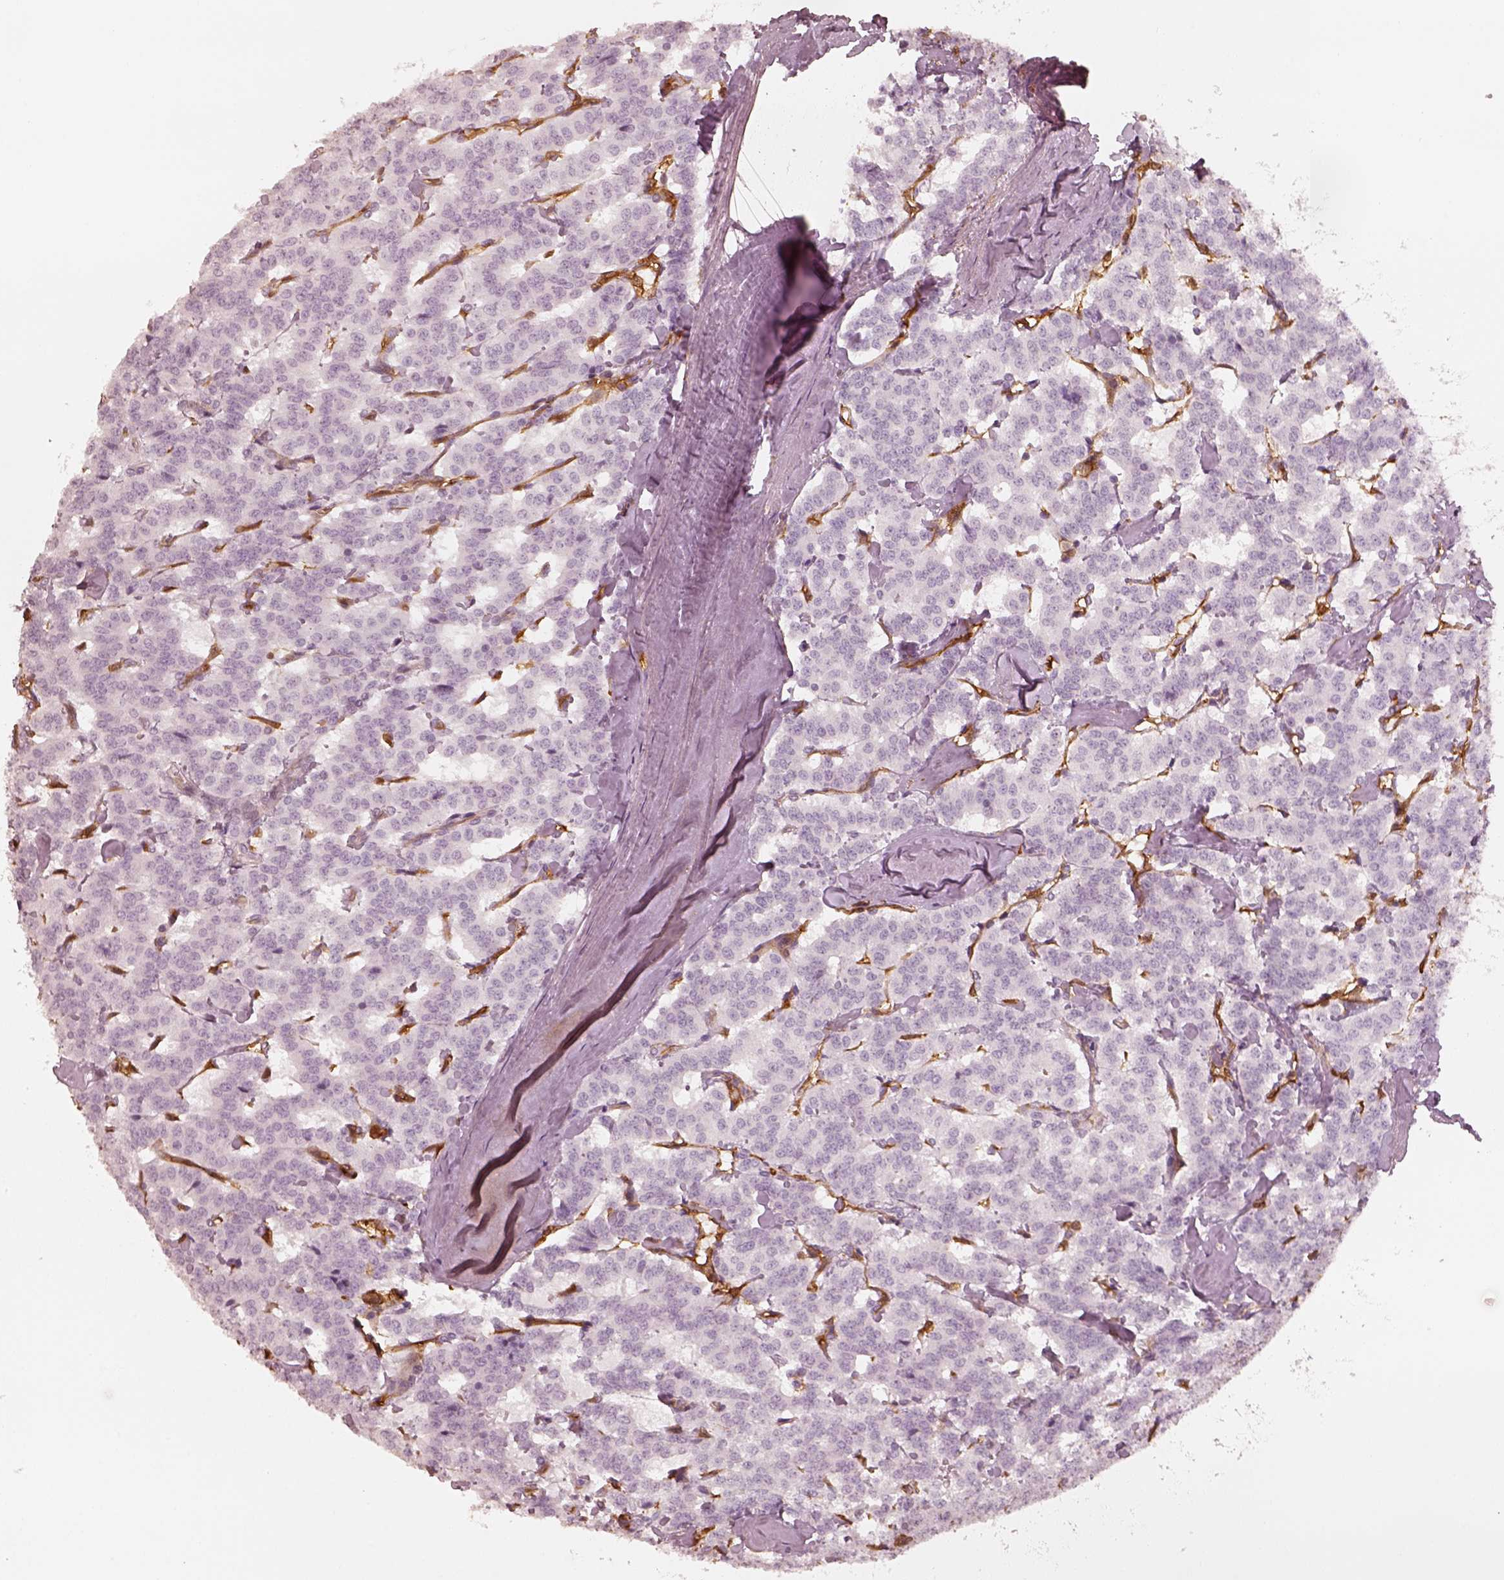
{"staining": {"intensity": "negative", "quantity": "none", "location": "none"}, "tissue": "carcinoid", "cell_type": "Tumor cells", "image_type": "cancer", "snomed": [{"axis": "morphology", "description": "Carcinoid, malignant, NOS"}, {"axis": "topography", "description": "Lung"}], "caption": "DAB immunohistochemical staining of human malignant carcinoid reveals no significant expression in tumor cells.", "gene": "FSCN1", "patient": {"sex": "female", "age": 46}}